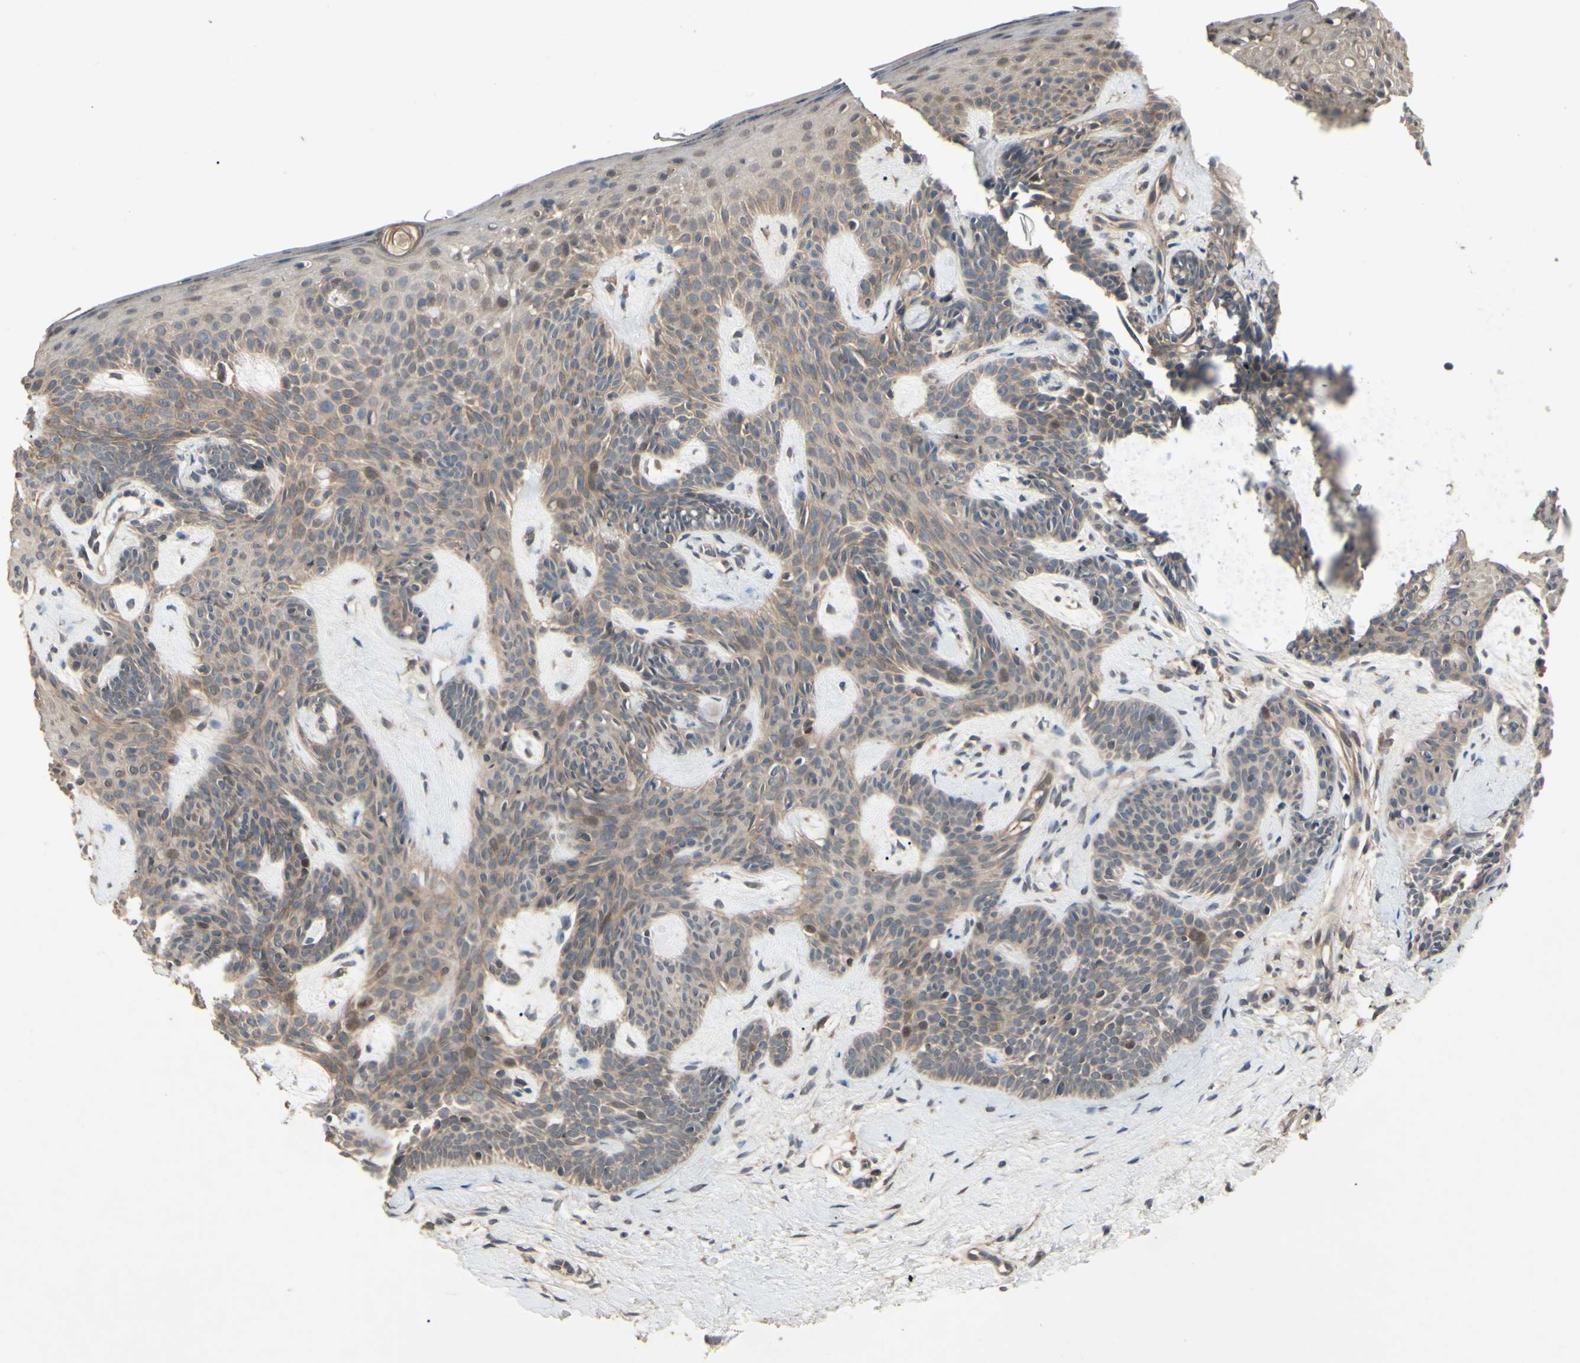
{"staining": {"intensity": "weak", "quantity": ">75%", "location": "cytoplasmic/membranous"}, "tissue": "skin cancer", "cell_type": "Tumor cells", "image_type": "cancer", "snomed": [{"axis": "morphology", "description": "Developmental malformation"}, {"axis": "morphology", "description": "Basal cell carcinoma"}, {"axis": "topography", "description": "Skin"}], "caption": "Protein expression analysis of human basal cell carcinoma (skin) reveals weak cytoplasmic/membranous positivity in approximately >75% of tumor cells.", "gene": "CD164", "patient": {"sex": "female", "age": 62}}